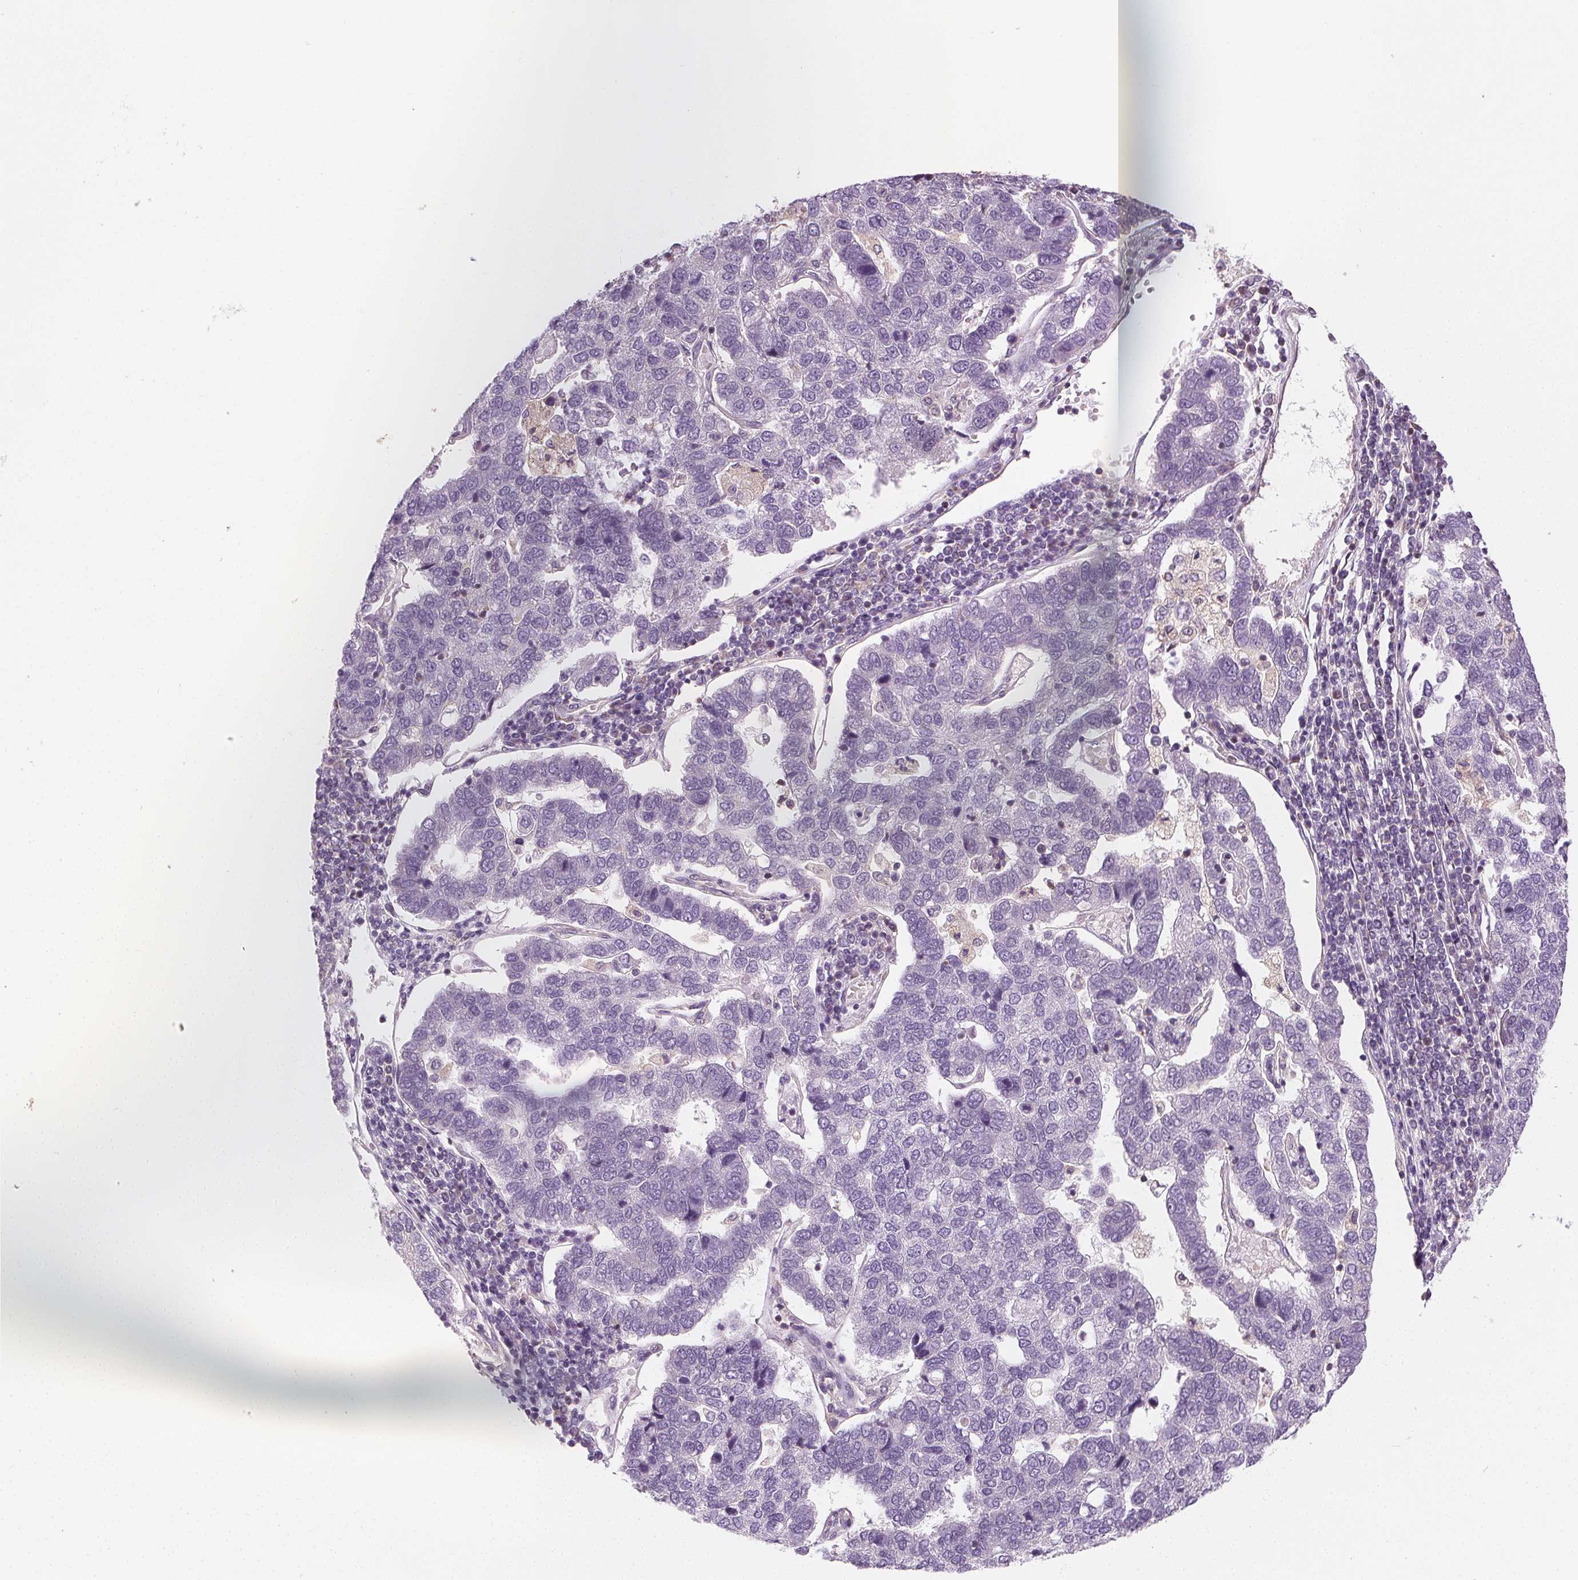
{"staining": {"intensity": "negative", "quantity": "none", "location": "none"}, "tissue": "pancreatic cancer", "cell_type": "Tumor cells", "image_type": "cancer", "snomed": [{"axis": "morphology", "description": "Adenocarcinoma, NOS"}, {"axis": "topography", "description": "Pancreas"}], "caption": "An immunohistochemistry (IHC) photomicrograph of adenocarcinoma (pancreatic) is shown. There is no staining in tumor cells of adenocarcinoma (pancreatic).", "gene": "RAB20", "patient": {"sex": "female", "age": 61}}